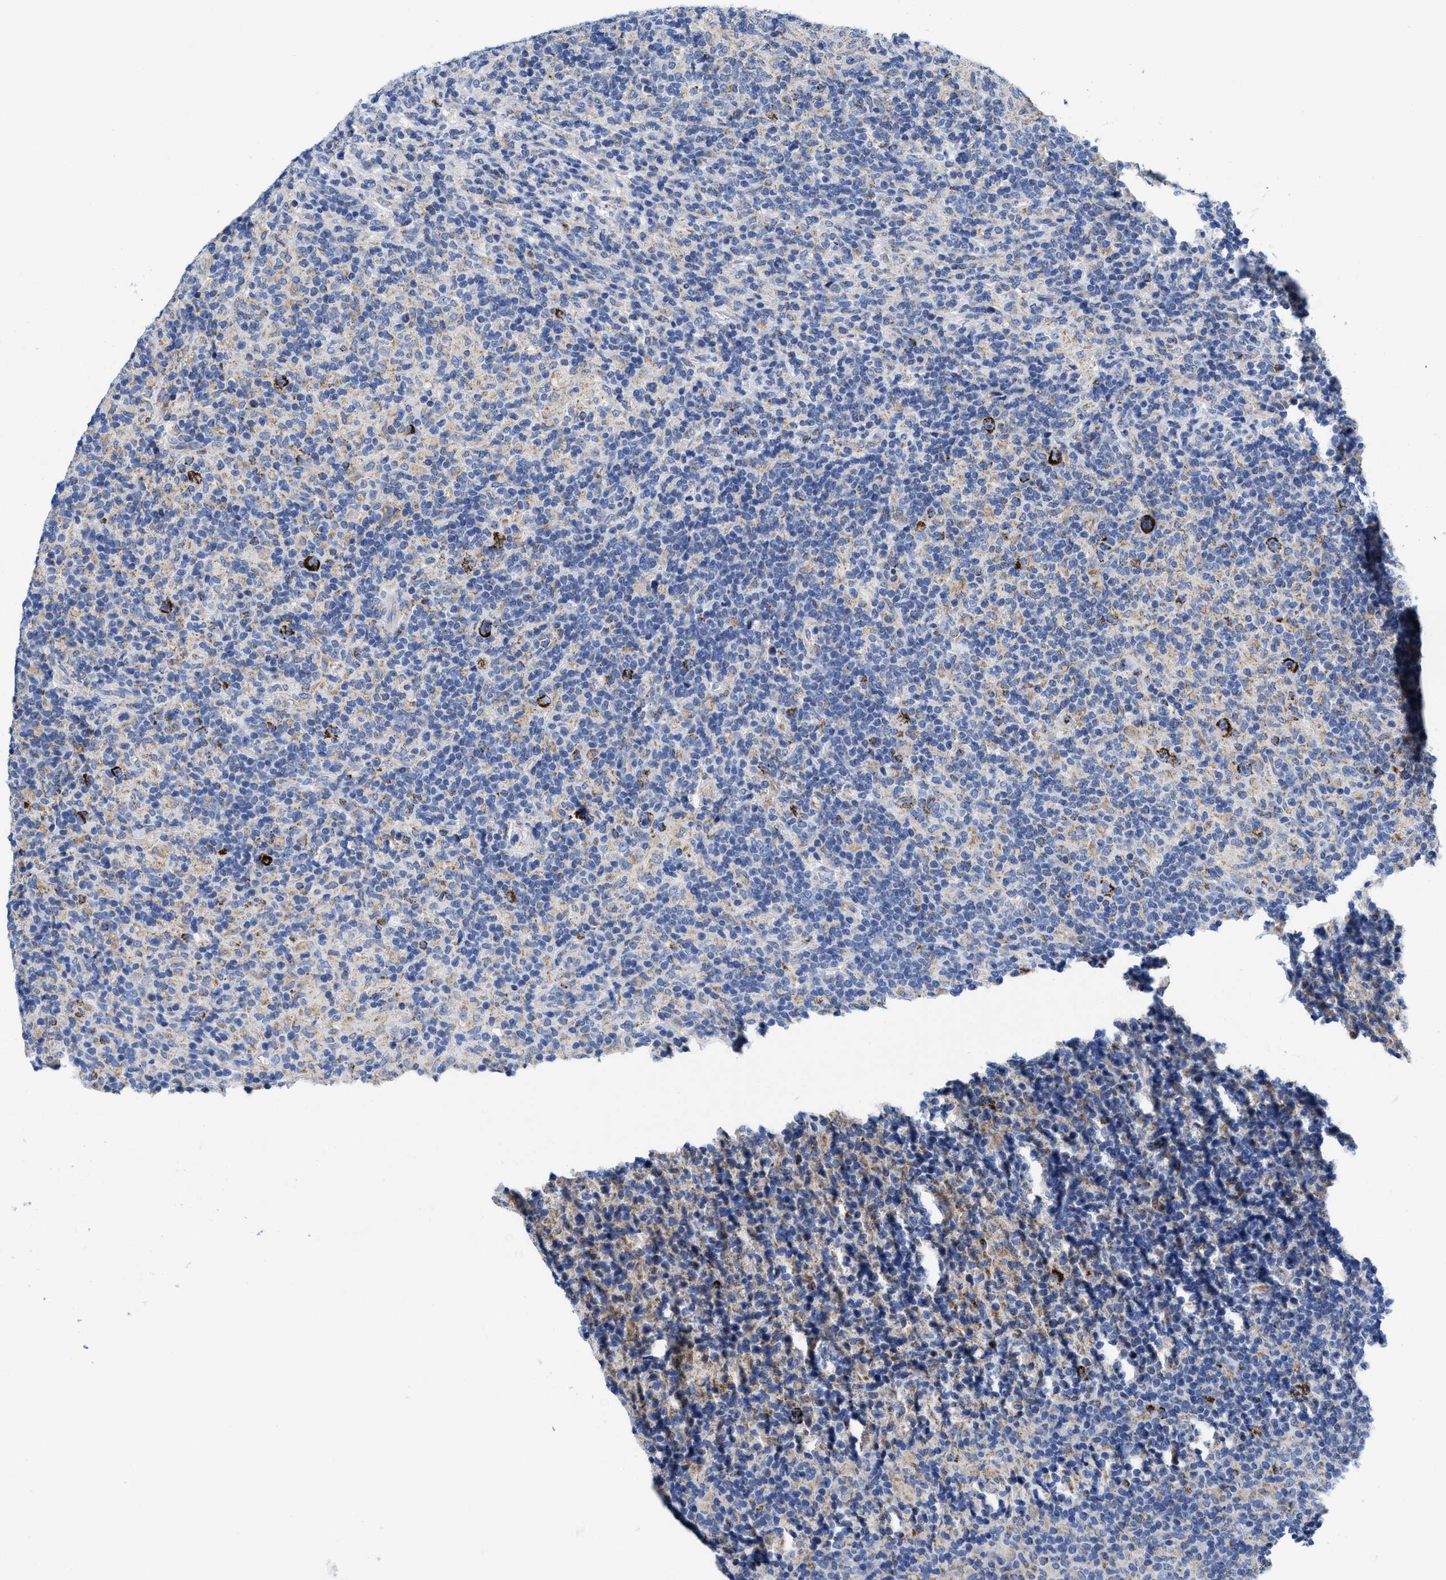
{"staining": {"intensity": "strong", "quantity": ">75%", "location": "cytoplasmic/membranous"}, "tissue": "lymphoma", "cell_type": "Tumor cells", "image_type": "cancer", "snomed": [{"axis": "morphology", "description": "Hodgkin's disease, NOS"}, {"axis": "topography", "description": "Lymph node"}], "caption": "This photomicrograph reveals IHC staining of human lymphoma, with high strong cytoplasmic/membranous positivity in about >75% of tumor cells.", "gene": "TBRG4", "patient": {"sex": "male", "age": 70}}